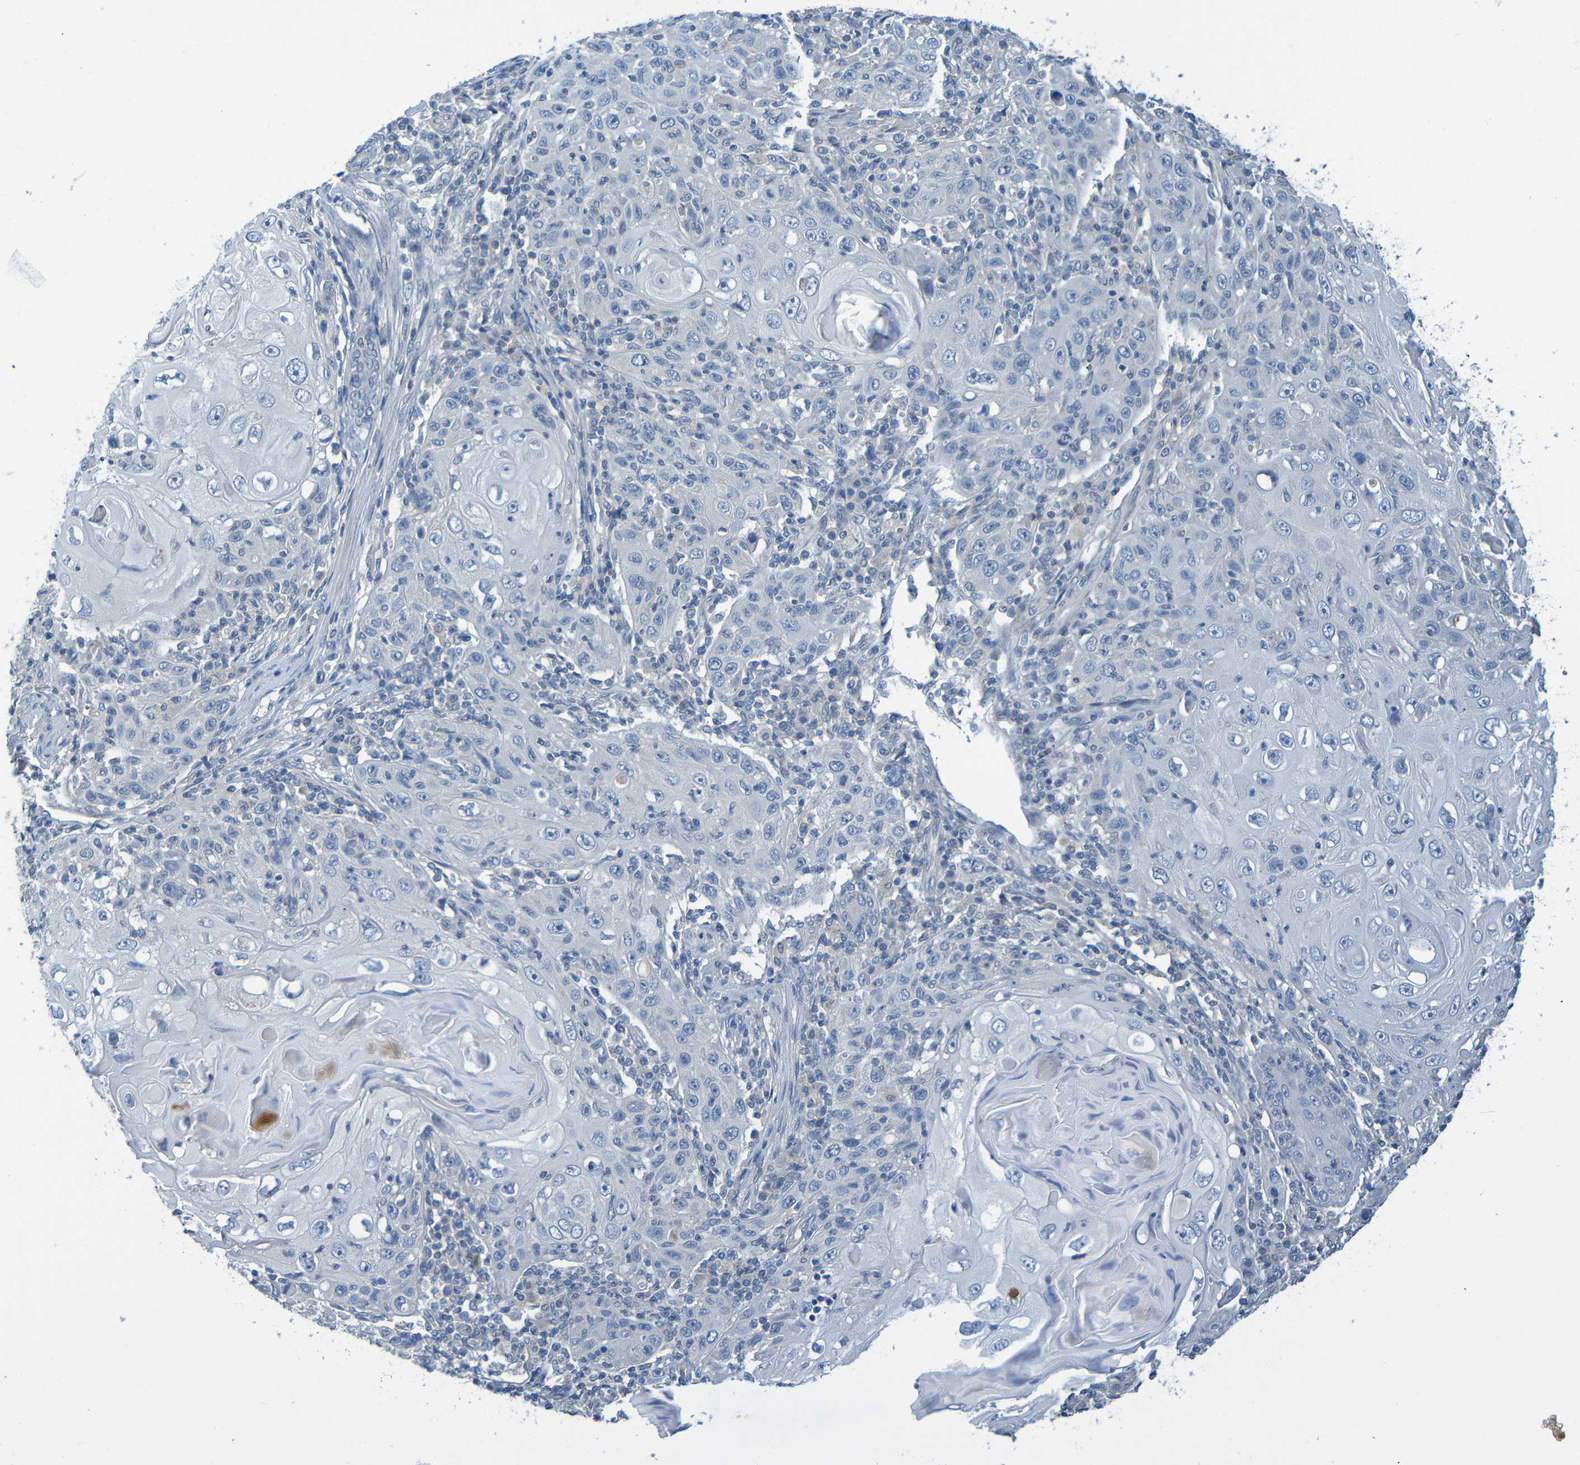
{"staining": {"intensity": "negative", "quantity": "none", "location": "none"}, "tissue": "skin cancer", "cell_type": "Tumor cells", "image_type": "cancer", "snomed": [{"axis": "morphology", "description": "Squamous cell carcinoma, NOS"}, {"axis": "topography", "description": "Skin"}], "caption": "The IHC photomicrograph has no significant staining in tumor cells of skin cancer (squamous cell carcinoma) tissue.", "gene": "CYP4F2", "patient": {"sex": "female", "age": 88}}